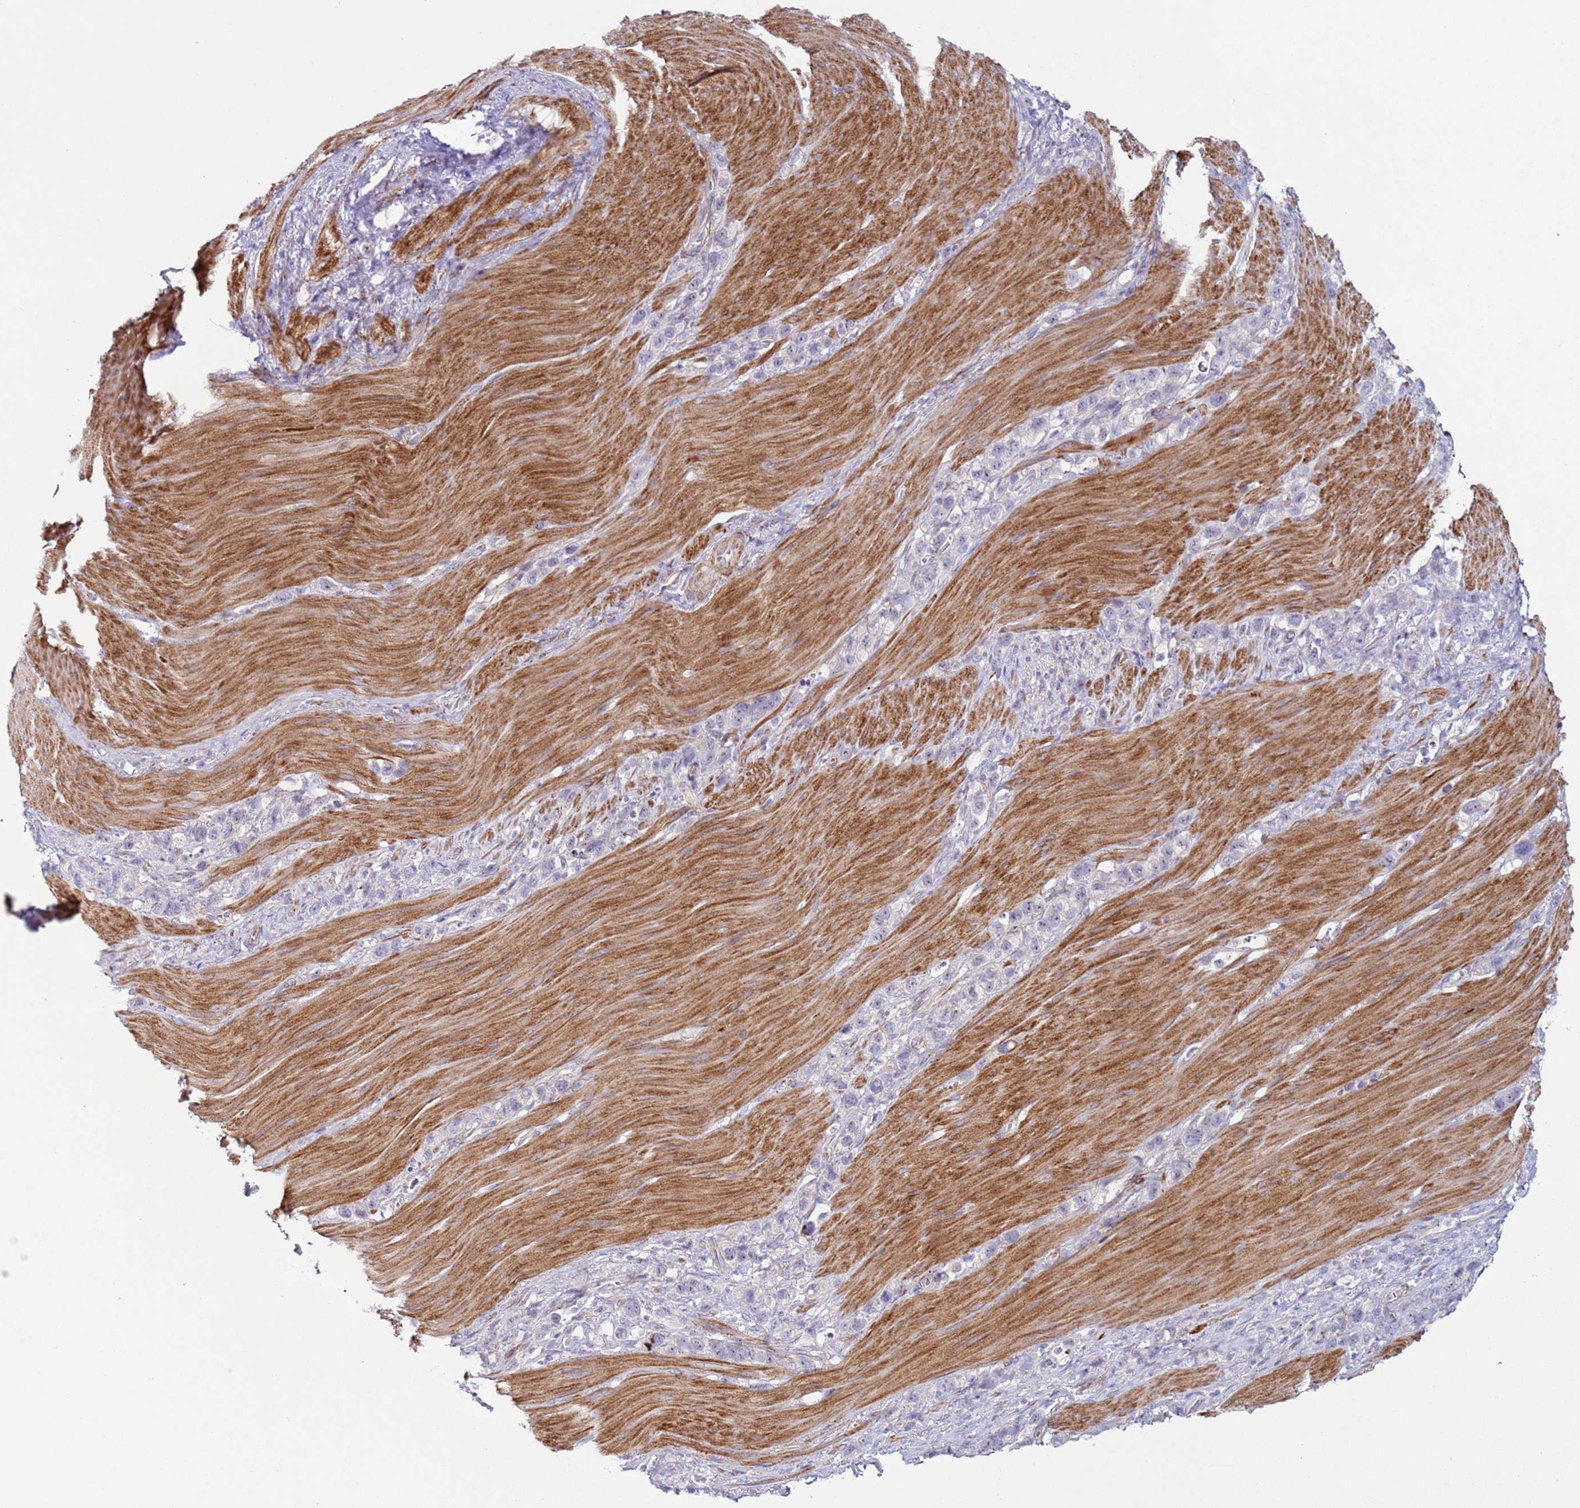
{"staining": {"intensity": "negative", "quantity": "none", "location": "none"}, "tissue": "stomach cancer", "cell_type": "Tumor cells", "image_type": "cancer", "snomed": [{"axis": "morphology", "description": "Adenocarcinoma, NOS"}, {"axis": "topography", "description": "Stomach"}], "caption": "Human stomach adenocarcinoma stained for a protein using immunohistochemistry displays no expression in tumor cells.", "gene": "HEATR1", "patient": {"sex": "female", "age": 65}}